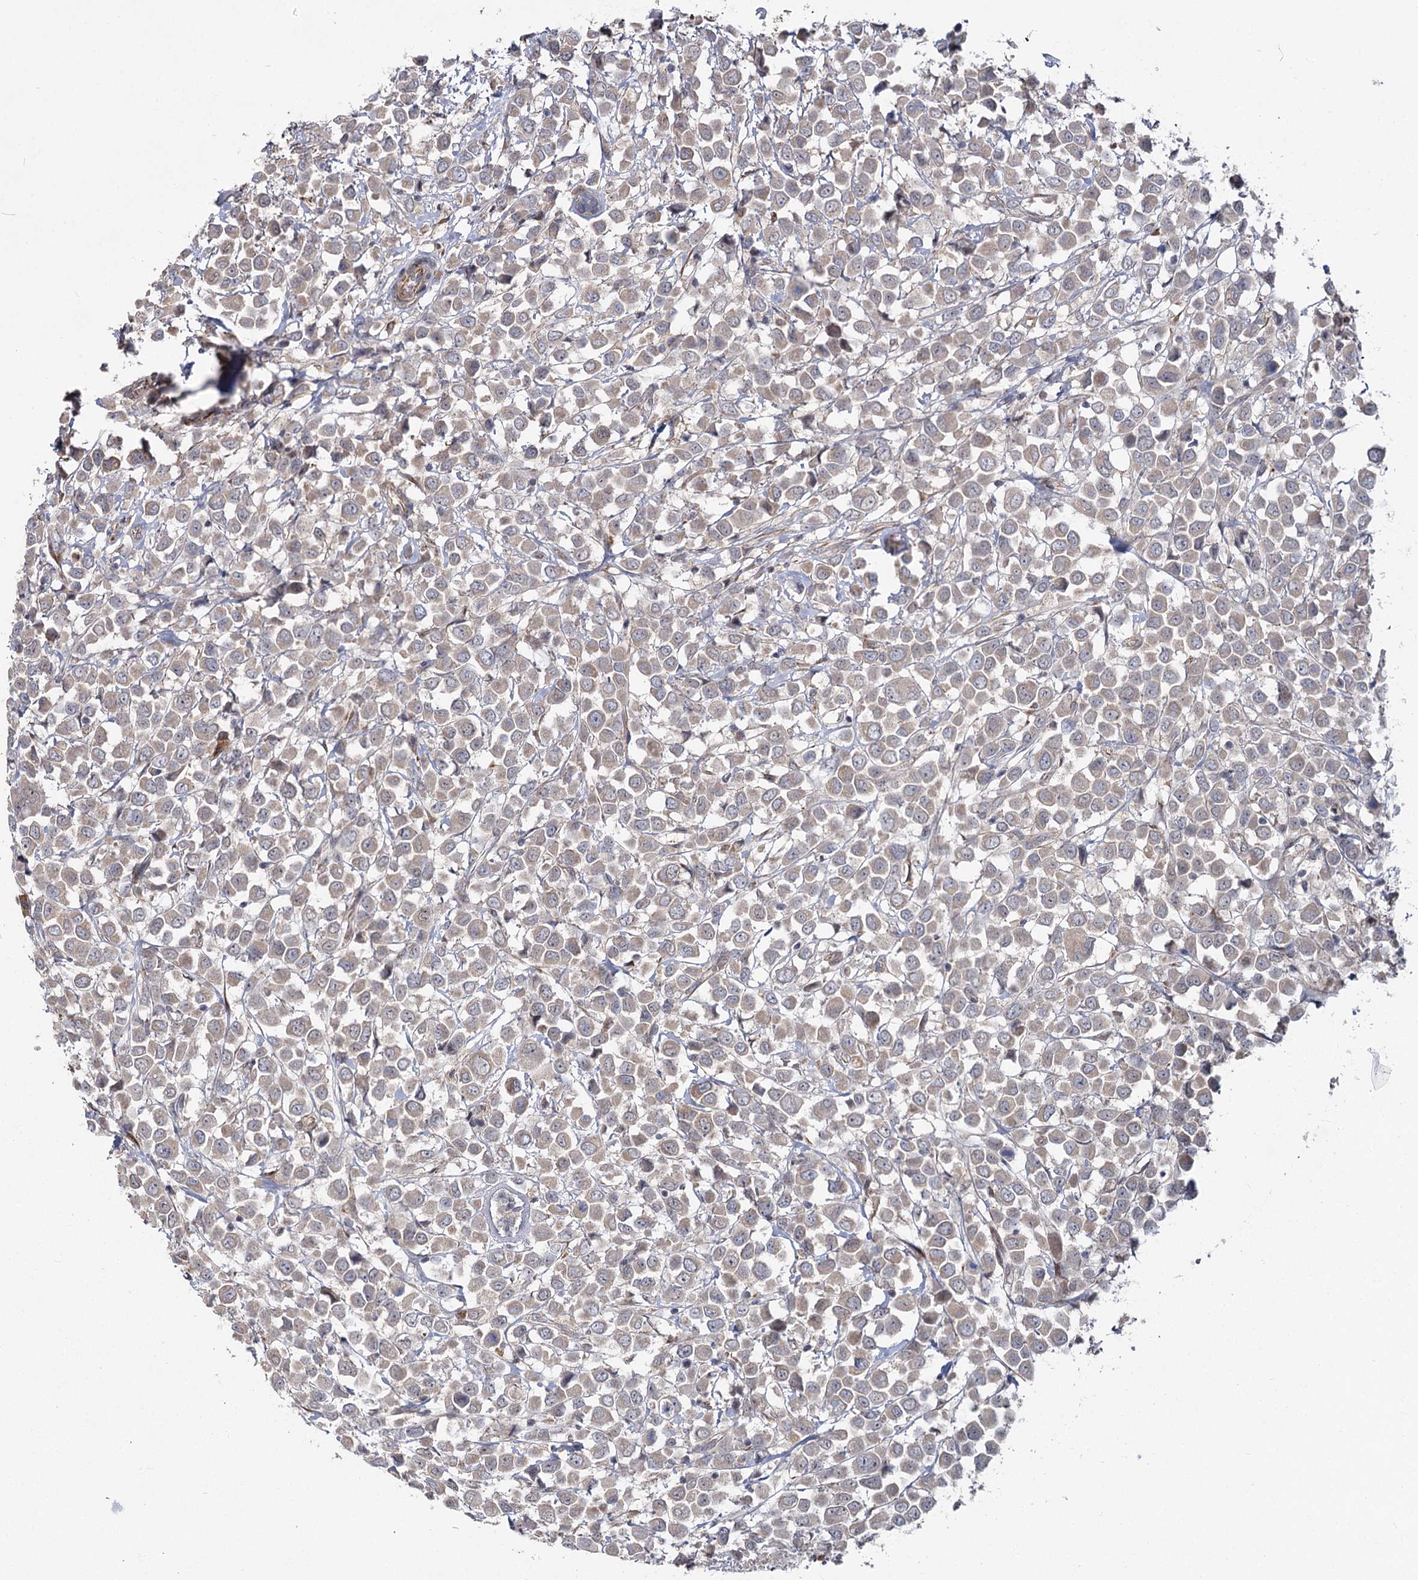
{"staining": {"intensity": "negative", "quantity": "none", "location": "none"}, "tissue": "breast cancer", "cell_type": "Tumor cells", "image_type": "cancer", "snomed": [{"axis": "morphology", "description": "Duct carcinoma"}, {"axis": "topography", "description": "Breast"}], "caption": "A high-resolution micrograph shows immunohistochemistry (IHC) staining of breast infiltrating ductal carcinoma, which demonstrates no significant expression in tumor cells.", "gene": "TBC1D9B", "patient": {"sex": "female", "age": 61}}